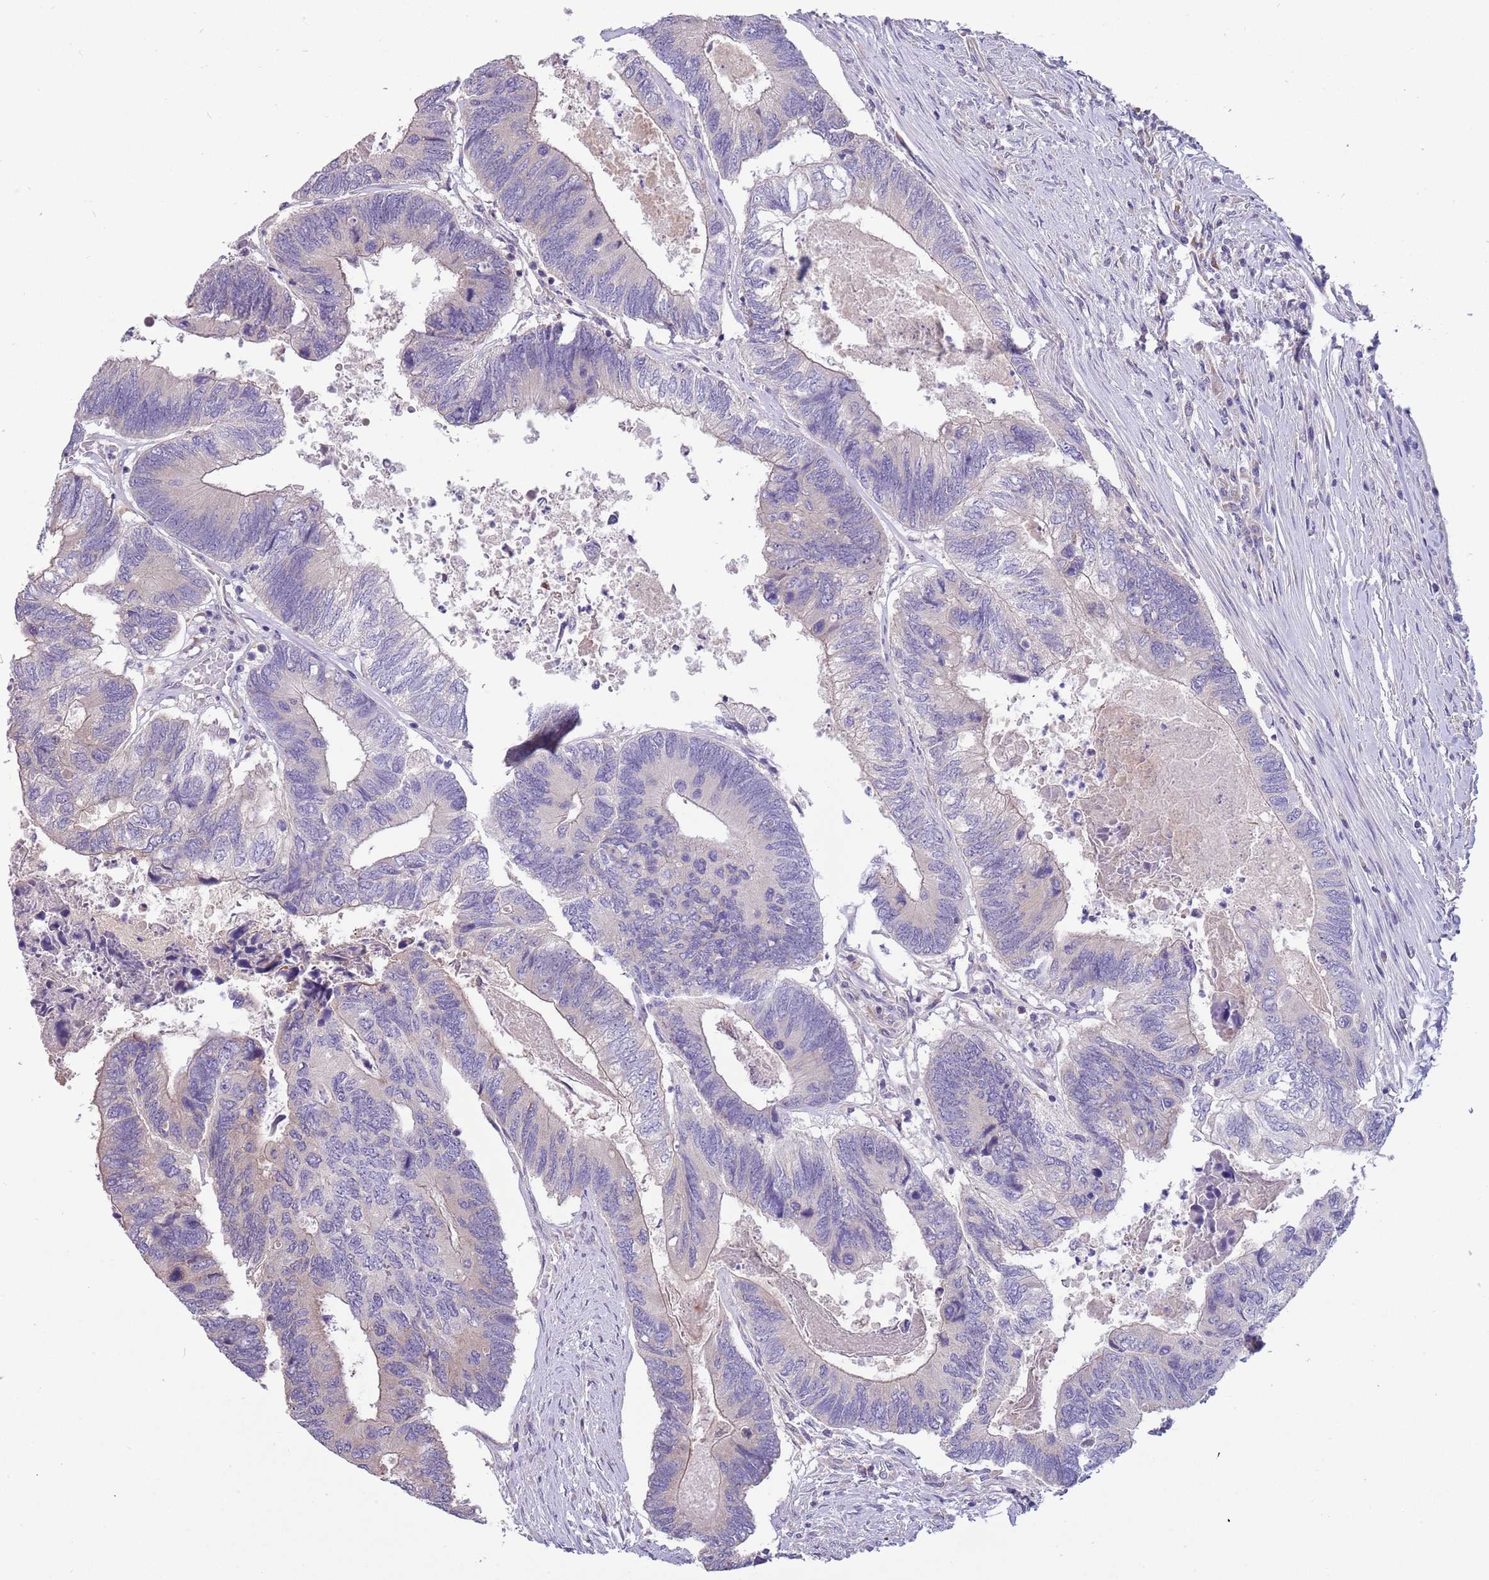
{"staining": {"intensity": "negative", "quantity": "none", "location": "none"}, "tissue": "colorectal cancer", "cell_type": "Tumor cells", "image_type": "cancer", "snomed": [{"axis": "morphology", "description": "Adenocarcinoma, NOS"}, {"axis": "topography", "description": "Colon"}], "caption": "The image displays no significant staining in tumor cells of colorectal adenocarcinoma.", "gene": "CABYR", "patient": {"sex": "female", "age": 67}}